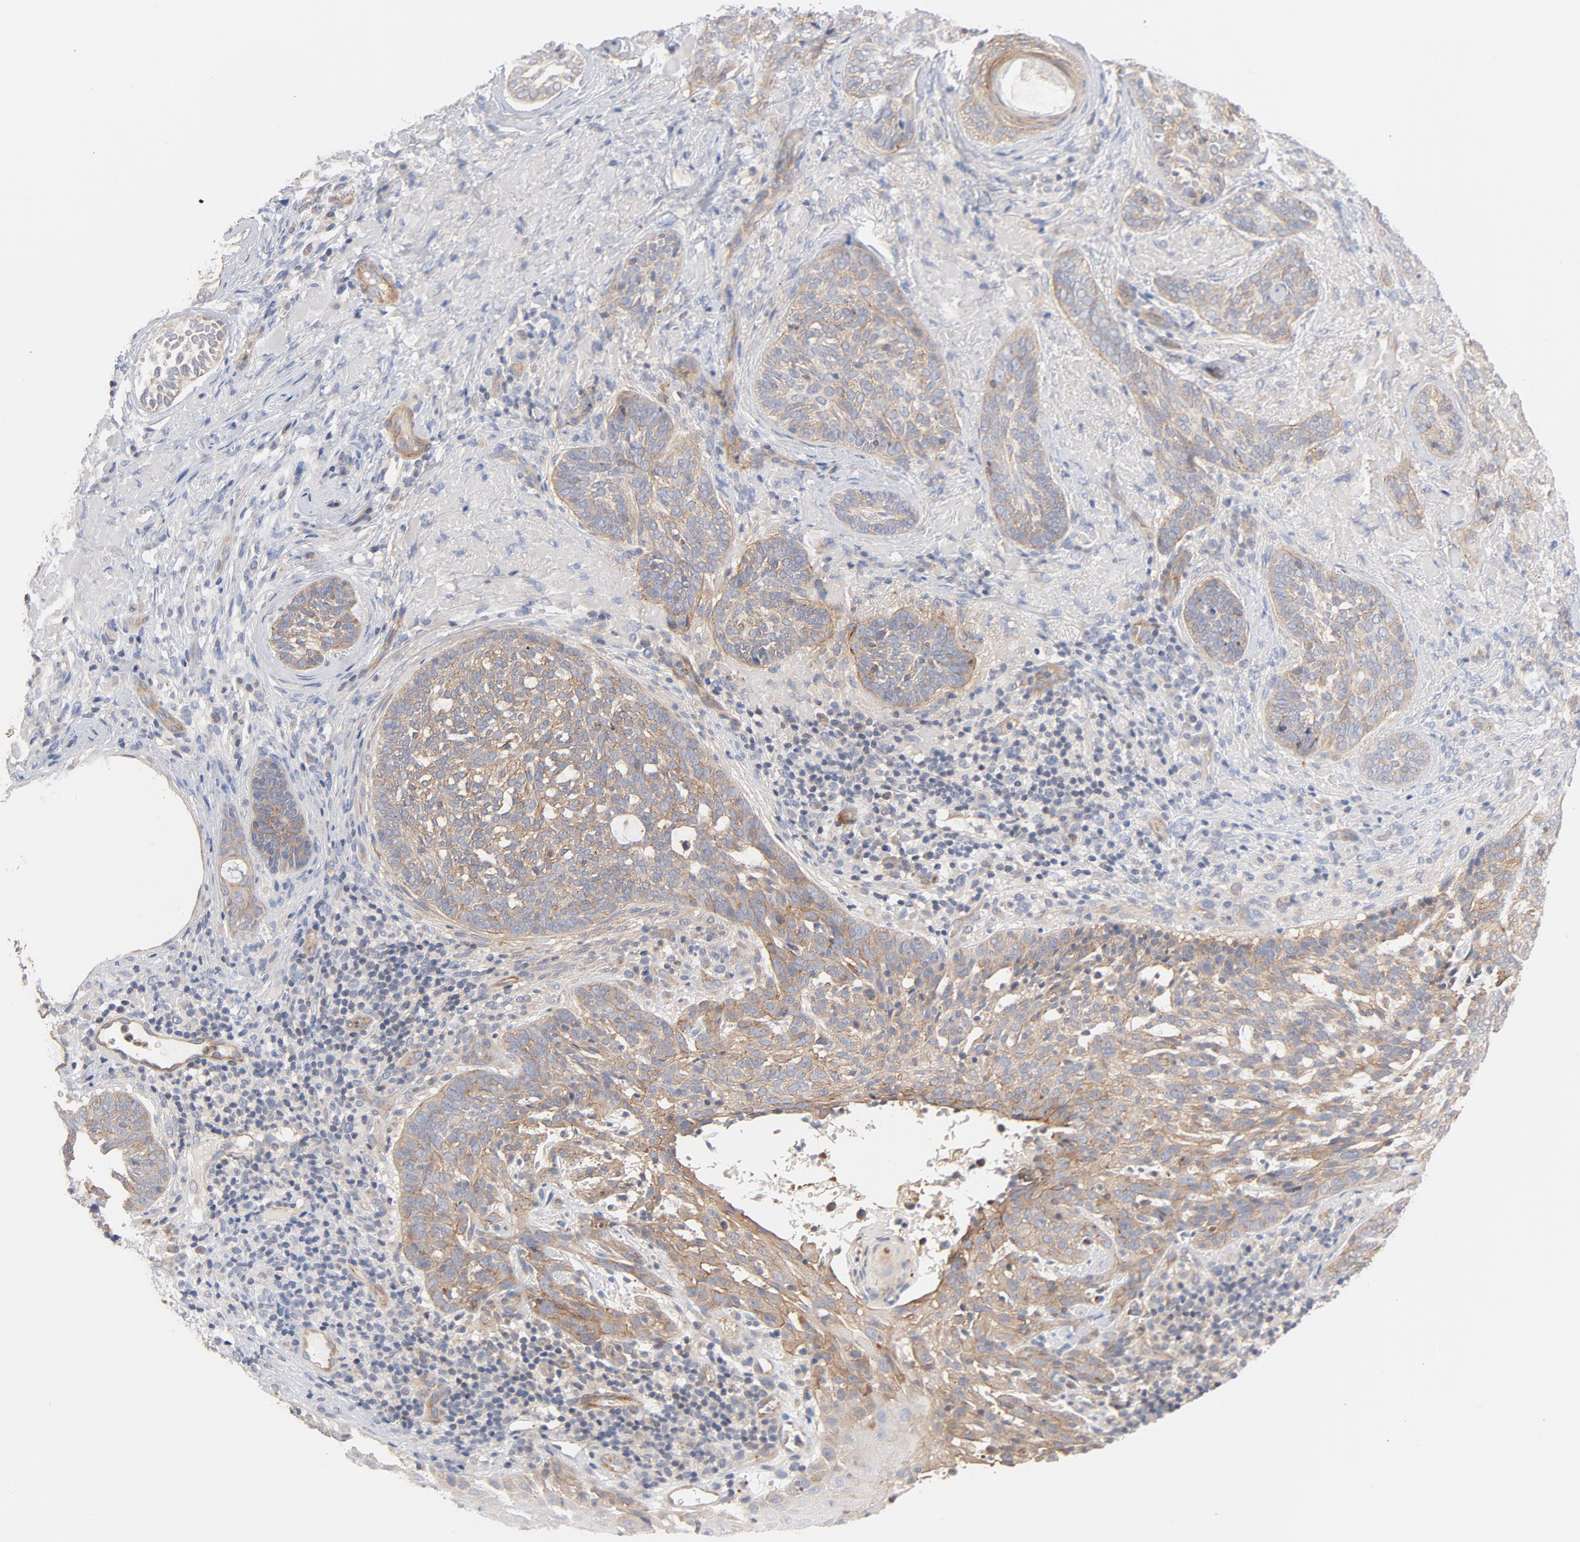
{"staining": {"intensity": "moderate", "quantity": "25%-75%", "location": "cytoplasmic/membranous"}, "tissue": "skin cancer", "cell_type": "Tumor cells", "image_type": "cancer", "snomed": [{"axis": "morphology", "description": "Basal cell carcinoma"}, {"axis": "topography", "description": "Skin"}], "caption": "A brown stain highlights moderate cytoplasmic/membranous staining of a protein in human skin cancer tumor cells.", "gene": "STRN3", "patient": {"sex": "male", "age": 91}}